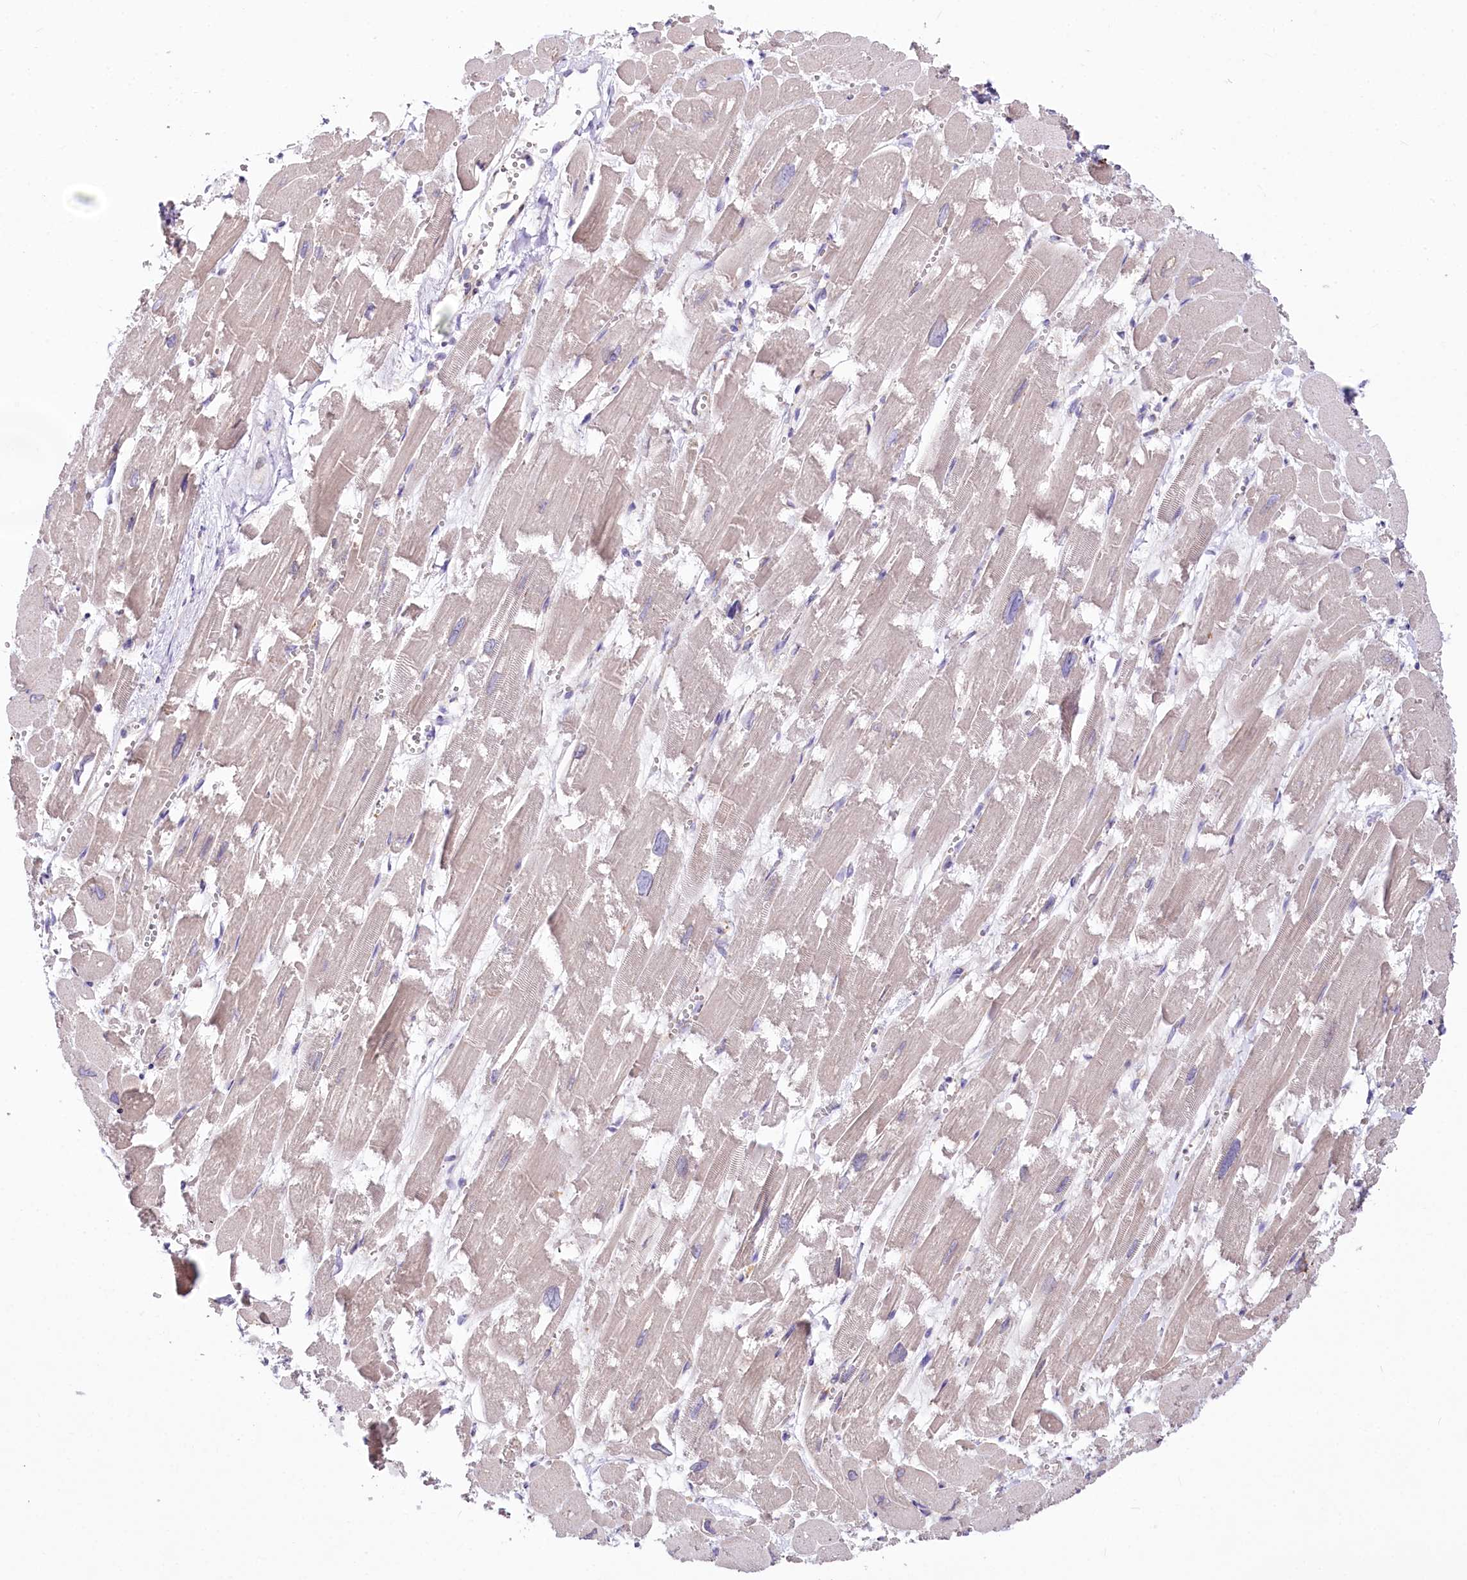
{"staining": {"intensity": "negative", "quantity": "none", "location": "none"}, "tissue": "heart muscle", "cell_type": "Cardiomyocytes", "image_type": "normal", "snomed": [{"axis": "morphology", "description": "Normal tissue, NOS"}, {"axis": "topography", "description": "Heart"}], "caption": "This is an immunohistochemistry (IHC) micrograph of benign human heart muscle. There is no positivity in cardiomyocytes.", "gene": "STX6", "patient": {"sex": "male", "age": 54}}